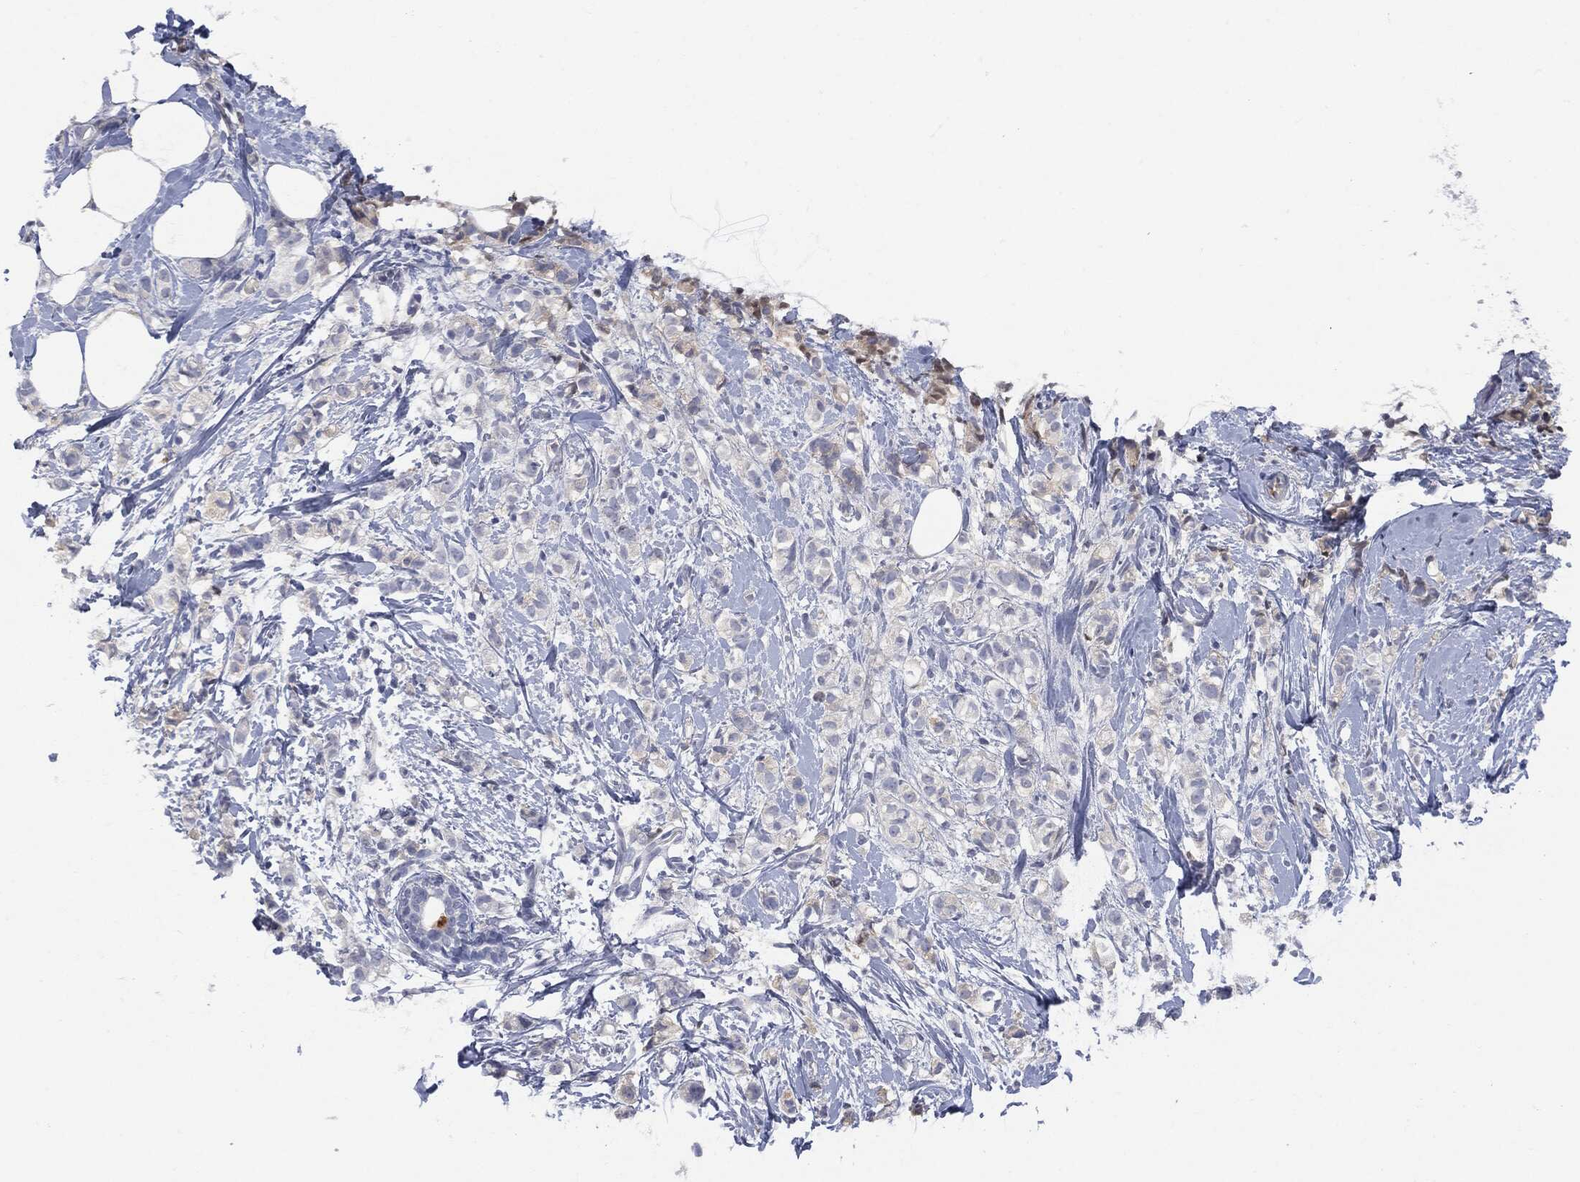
{"staining": {"intensity": "negative", "quantity": "none", "location": "none"}, "tissue": "breast cancer", "cell_type": "Tumor cells", "image_type": "cancer", "snomed": [{"axis": "morphology", "description": "Normal tissue, NOS"}, {"axis": "morphology", "description": "Duct carcinoma"}, {"axis": "topography", "description": "Breast"}], "caption": "The micrograph demonstrates no staining of tumor cells in breast cancer (intraductal carcinoma). (Immunohistochemistry, brightfield microscopy, high magnification).", "gene": "BTK", "patient": {"sex": "female", "age": 44}}